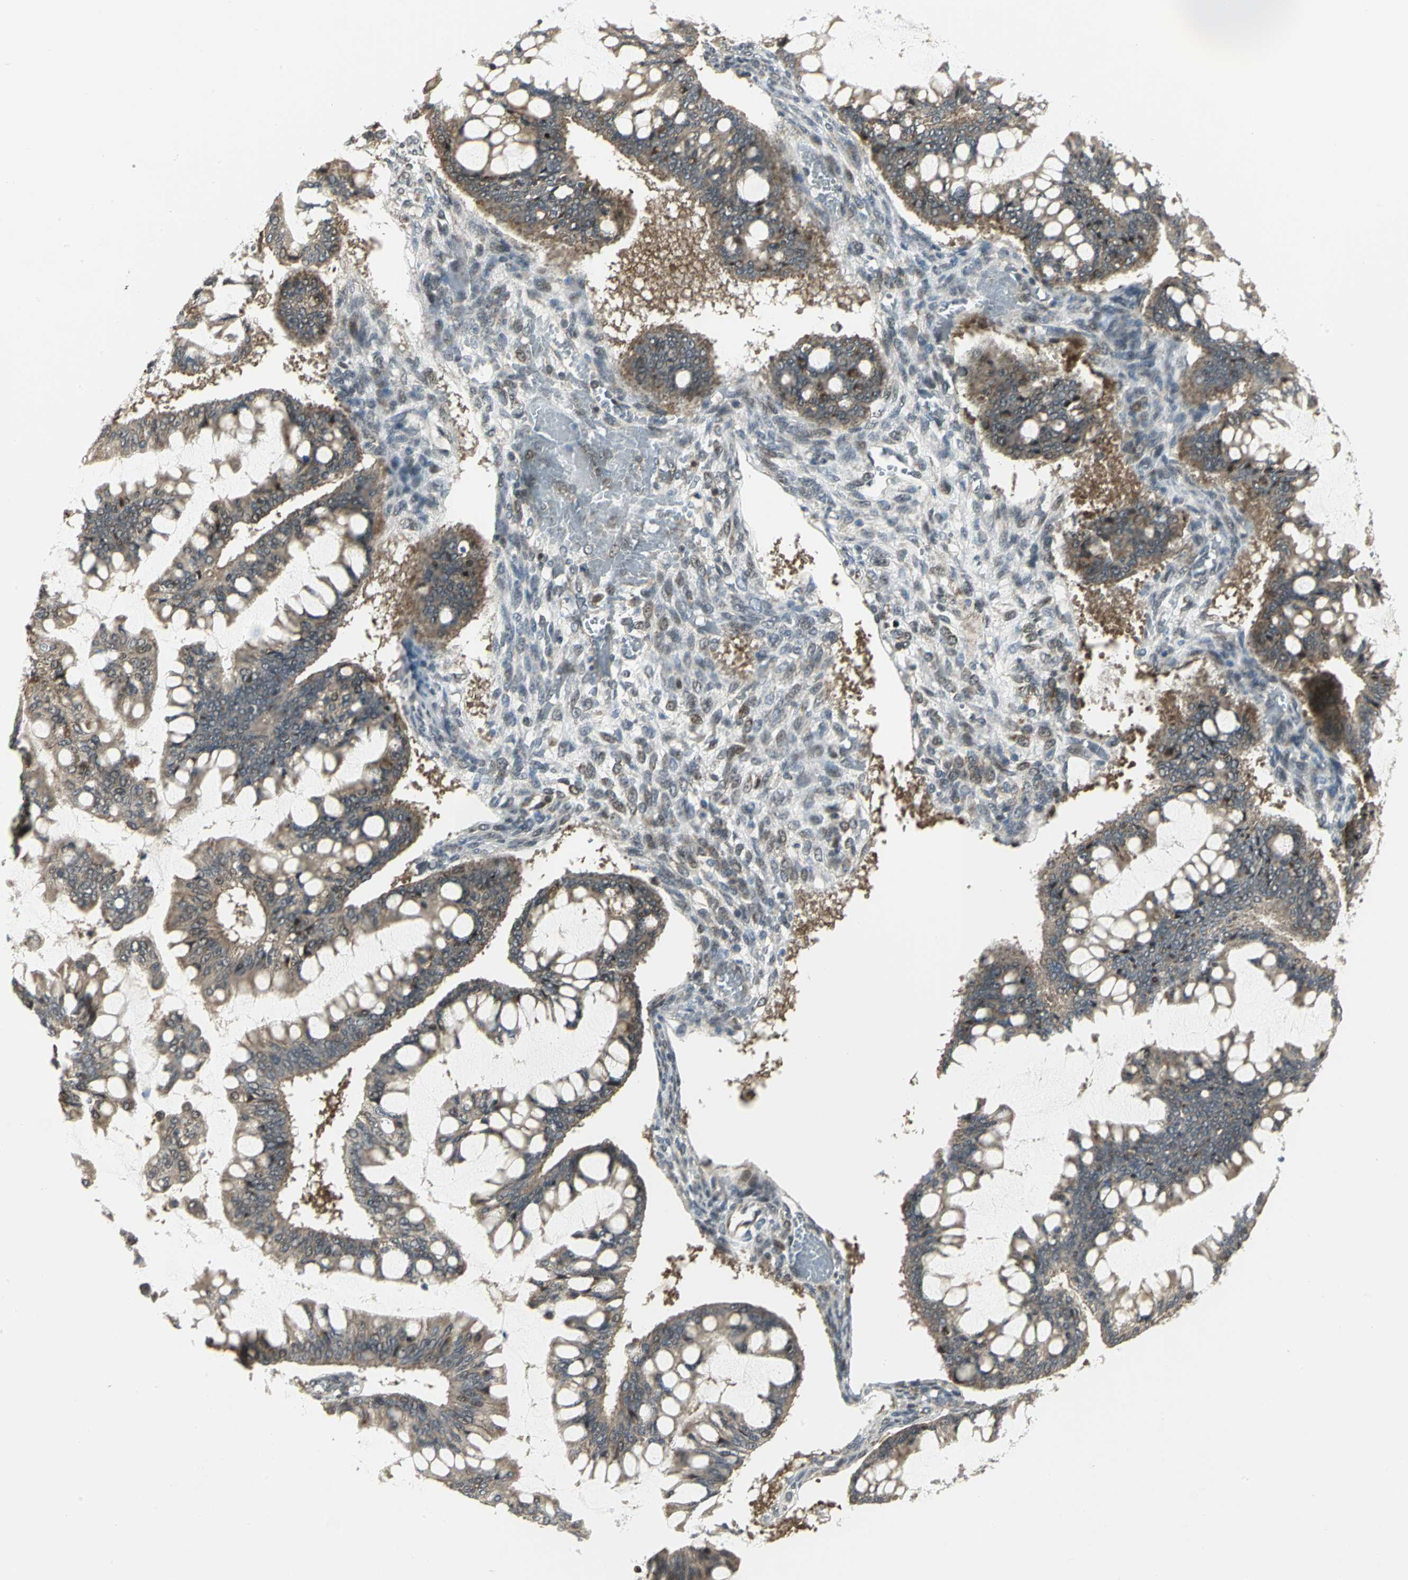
{"staining": {"intensity": "moderate", "quantity": ">75%", "location": "cytoplasmic/membranous"}, "tissue": "ovarian cancer", "cell_type": "Tumor cells", "image_type": "cancer", "snomed": [{"axis": "morphology", "description": "Cystadenocarcinoma, mucinous, NOS"}, {"axis": "topography", "description": "Ovary"}], "caption": "A histopathology image of ovarian cancer (mucinous cystadenocarcinoma) stained for a protein displays moderate cytoplasmic/membranous brown staining in tumor cells. The staining was performed using DAB to visualize the protein expression in brown, while the nuclei were stained in blue with hematoxylin (Magnification: 20x).", "gene": "PSMC4", "patient": {"sex": "female", "age": 73}}